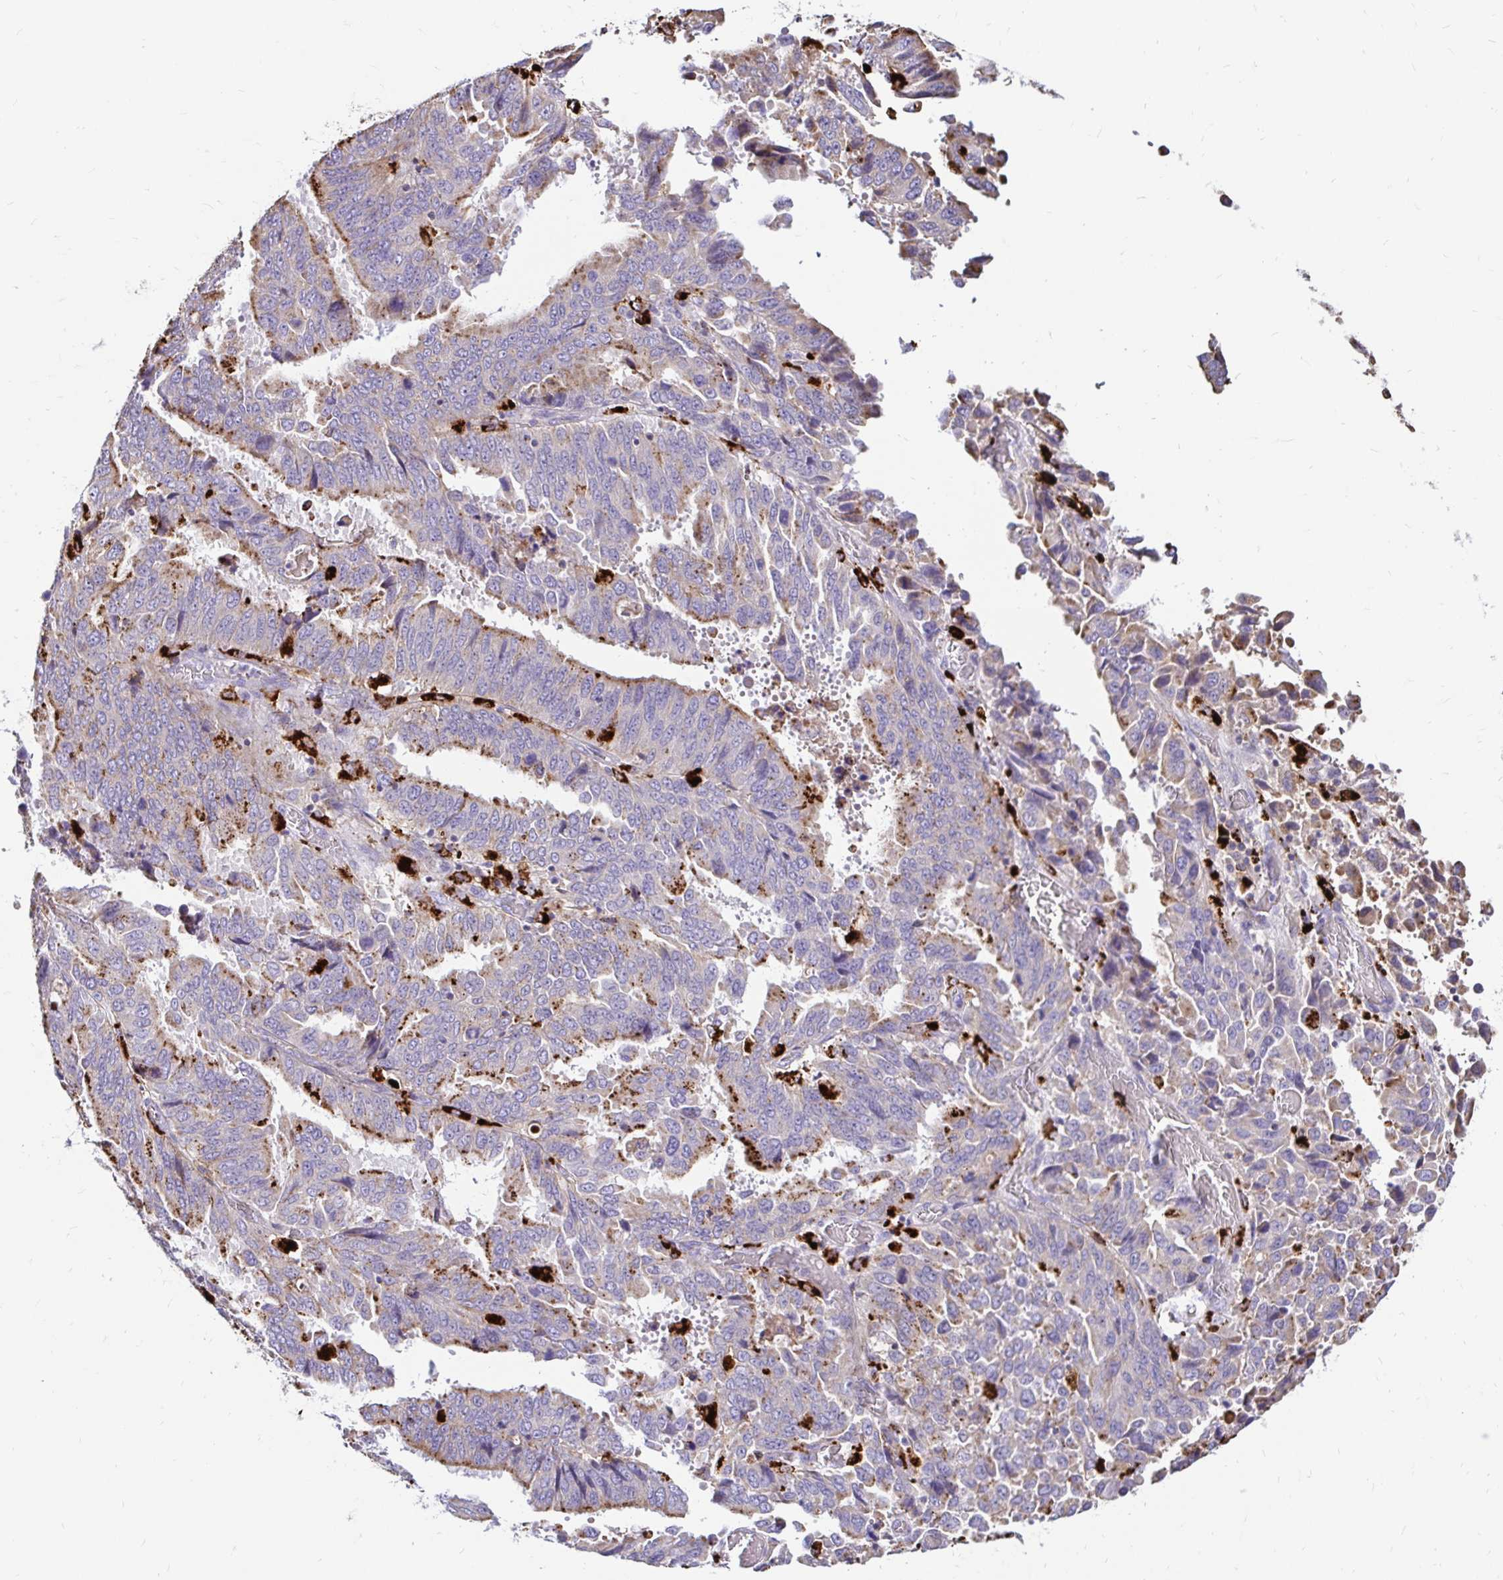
{"staining": {"intensity": "moderate", "quantity": "25%-75%", "location": "cytoplasmic/membranous"}, "tissue": "stomach cancer", "cell_type": "Tumor cells", "image_type": "cancer", "snomed": [{"axis": "morphology", "description": "Adenocarcinoma, NOS"}, {"axis": "topography", "description": "Stomach, upper"}], "caption": "Adenocarcinoma (stomach) stained for a protein (brown) demonstrates moderate cytoplasmic/membranous positive expression in approximately 25%-75% of tumor cells.", "gene": "FUCA1", "patient": {"sex": "male", "age": 74}}